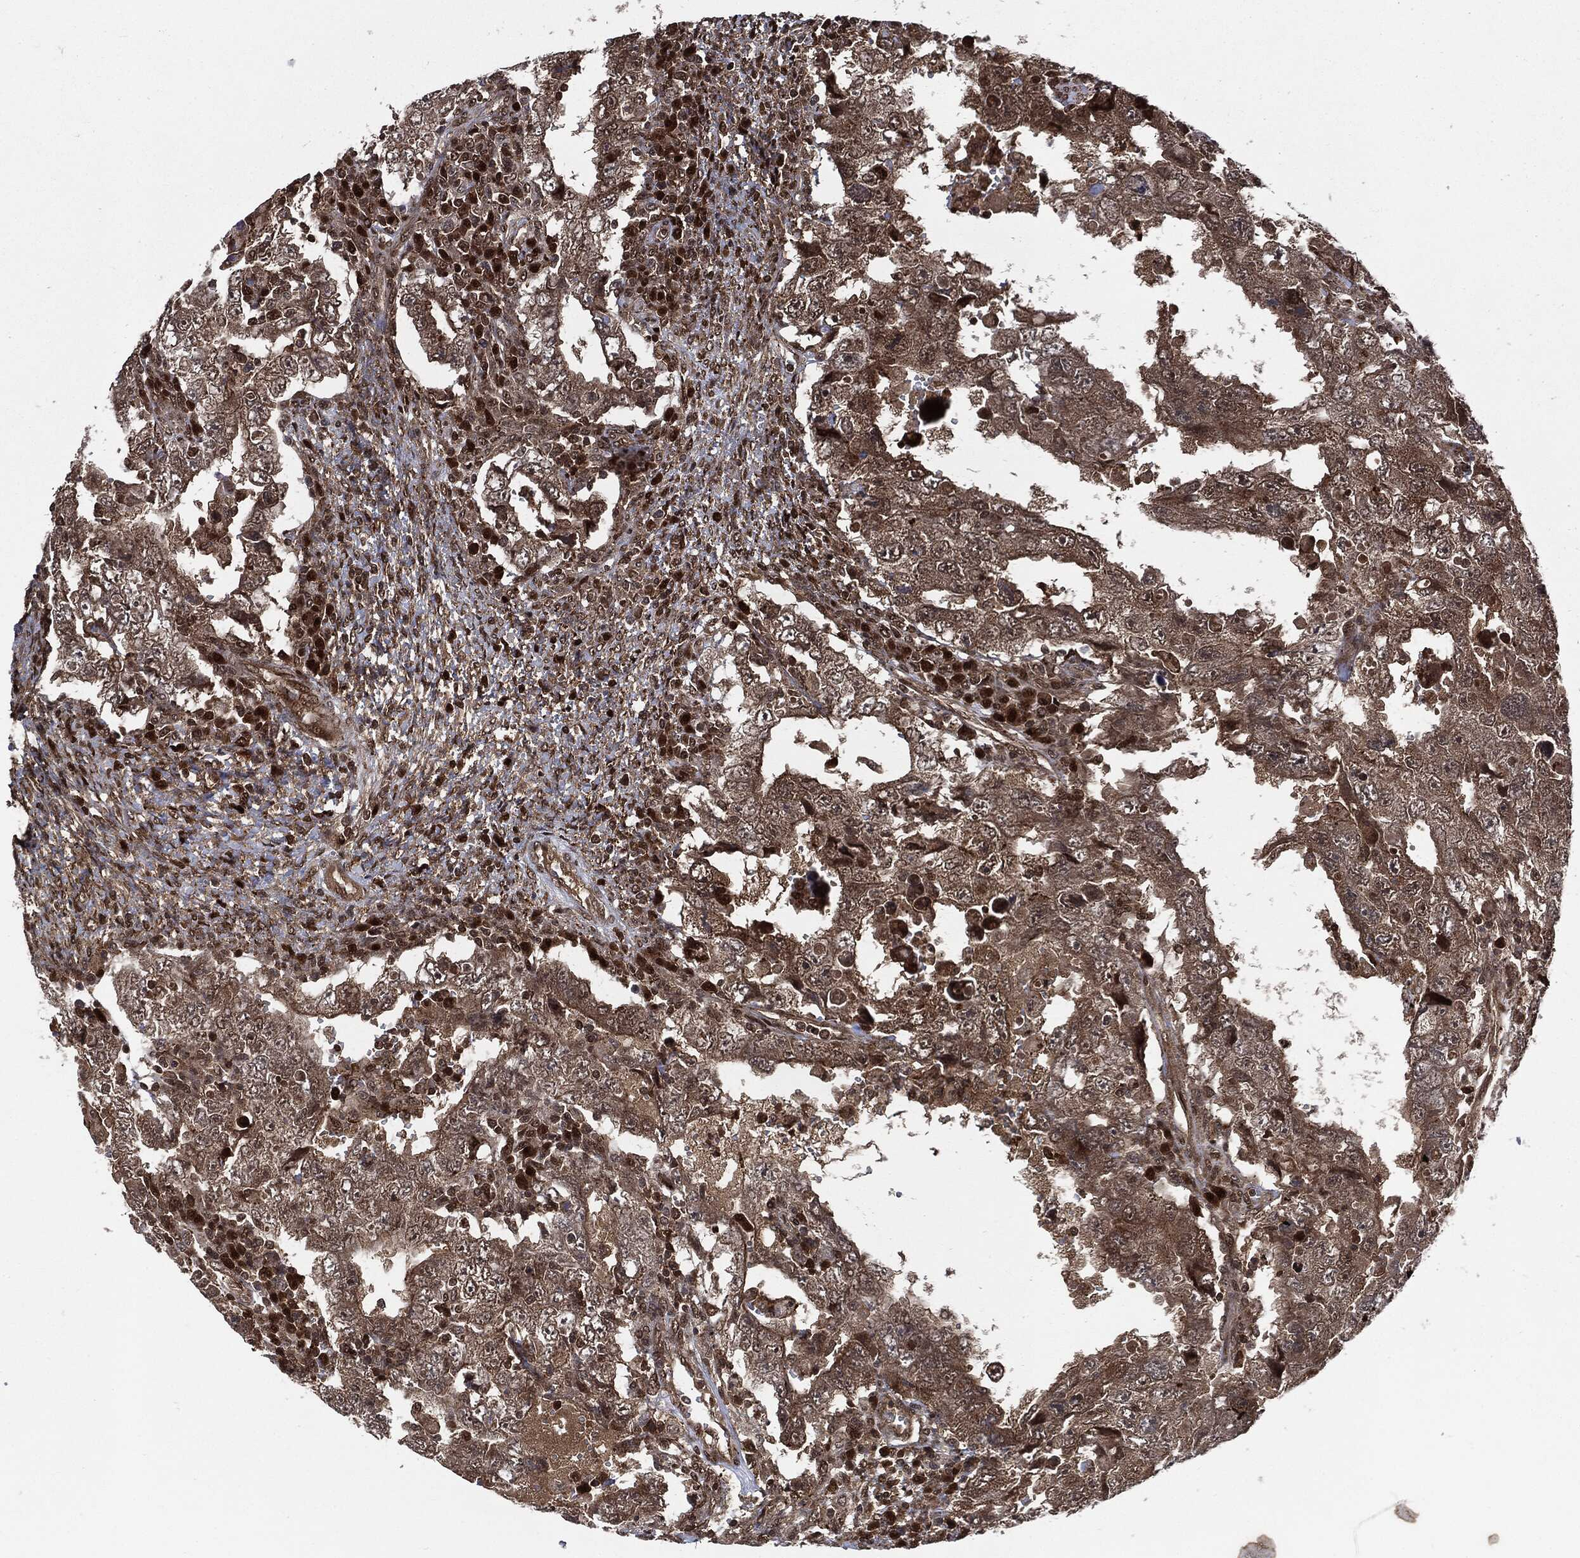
{"staining": {"intensity": "weak", "quantity": "25%-75%", "location": "cytoplasmic/membranous"}, "tissue": "testis cancer", "cell_type": "Tumor cells", "image_type": "cancer", "snomed": [{"axis": "morphology", "description": "Carcinoma, Embryonal, NOS"}, {"axis": "topography", "description": "Testis"}], "caption": "Testis embryonal carcinoma tissue shows weak cytoplasmic/membranous staining in about 25%-75% of tumor cells, visualized by immunohistochemistry. (DAB (3,3'-diaminobenzidine) IHC with brightfield microscopy, high magnification).", "gene": "CUTA", "patient": {"sex": "male", "age": 26}}